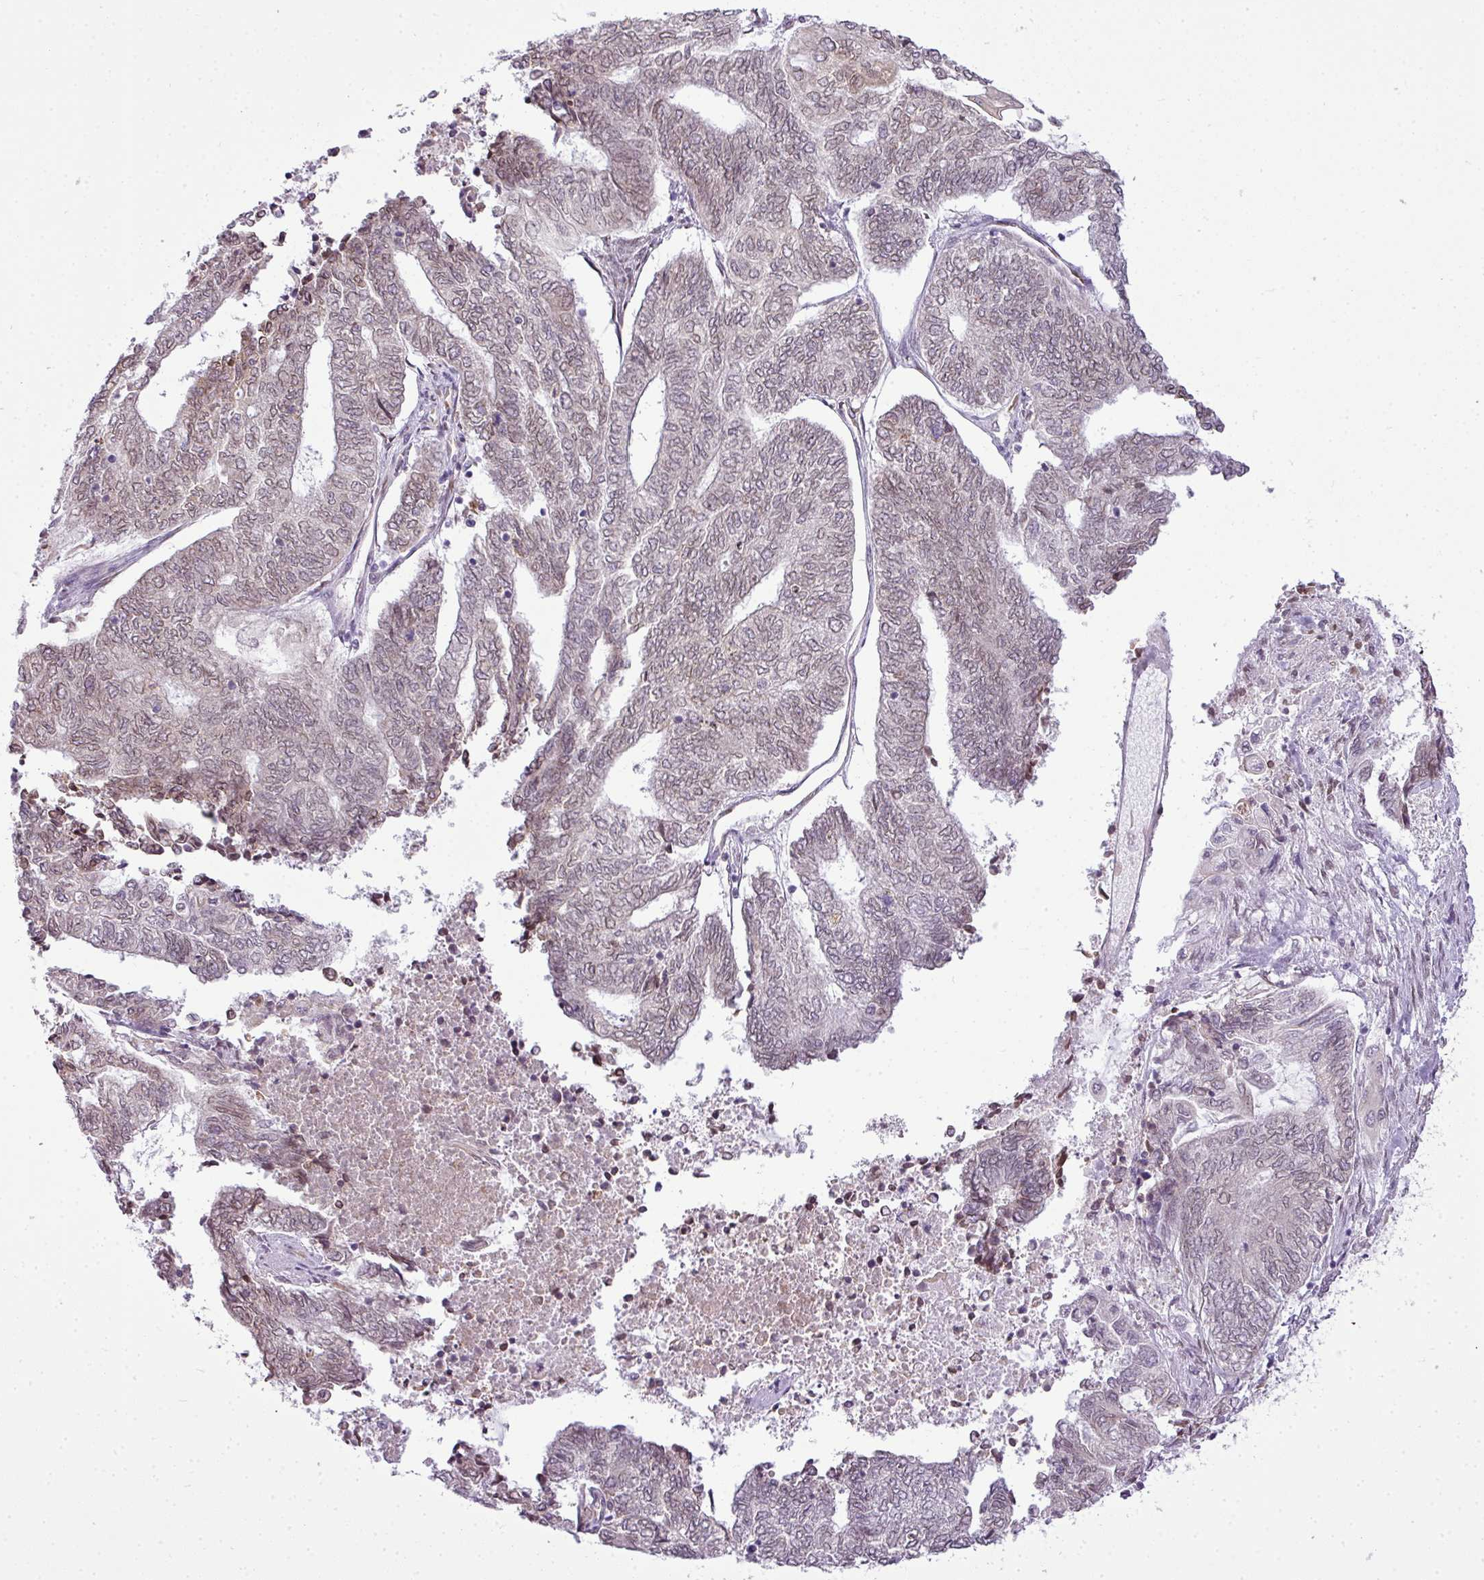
{"staining": {"intensity": "weak", "quantity": "25%-75%", "location": "nuclear"}, "tissue": "endometrial cancer", "cell_type": "Tumor cells", "image_type": "cancer", "snomed": [{"axis": "morphology", "description": "Adenocarcinoma, NOS"}, {"axis": "topography", "description": "Uterus"}, {"axis": "topography", "description": "Endometrium"}], "caption": "Immunohistochemistry micrograph of human endometrial cancer stained for a protein (brown), which demonstrates low levels of weak nuclear expression in about 25%-75% of tumor cells.", "gene": "COX18", "patient": {"sex": "female", "age": 70}}